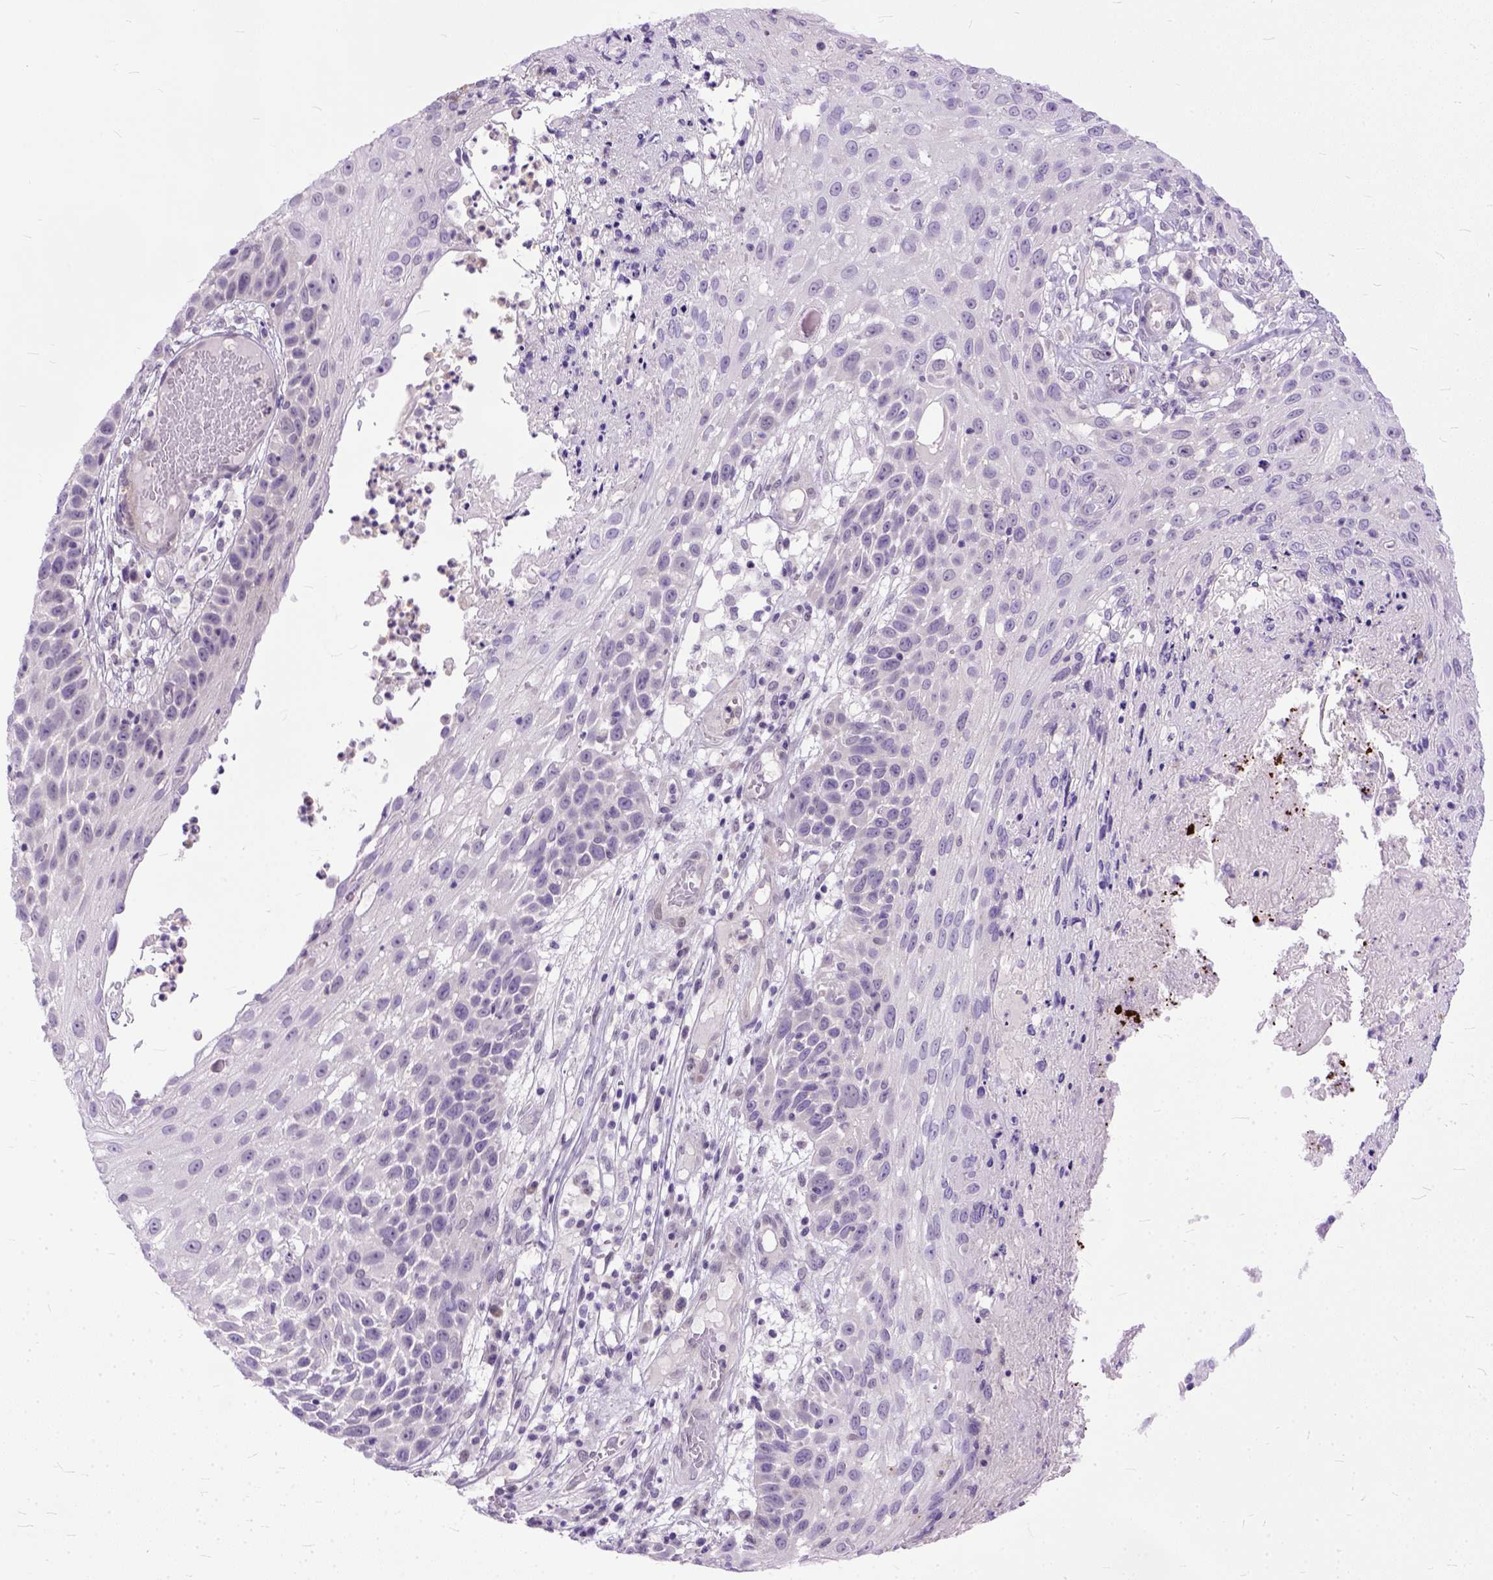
{"staining": {"intensity": "negative", "quantity": "none", "location": "none"}, "tissue": "skin cancer", "cell_type": "Tumor cells", "image_type": "cancer", "snomed": [{"axis": "morphology", "description": "Squamous cell carcinoma, NOS"}, {"axis": "topography", "description": "Skin"}], "caption": "Skin cancer (squamous cell carcinoma) stained for a protein using immunohistochemistry (IHC) shows no expression tumor cells.", "gene": "TCEAL7", "patient": {"sex": "male", "age": 92}}